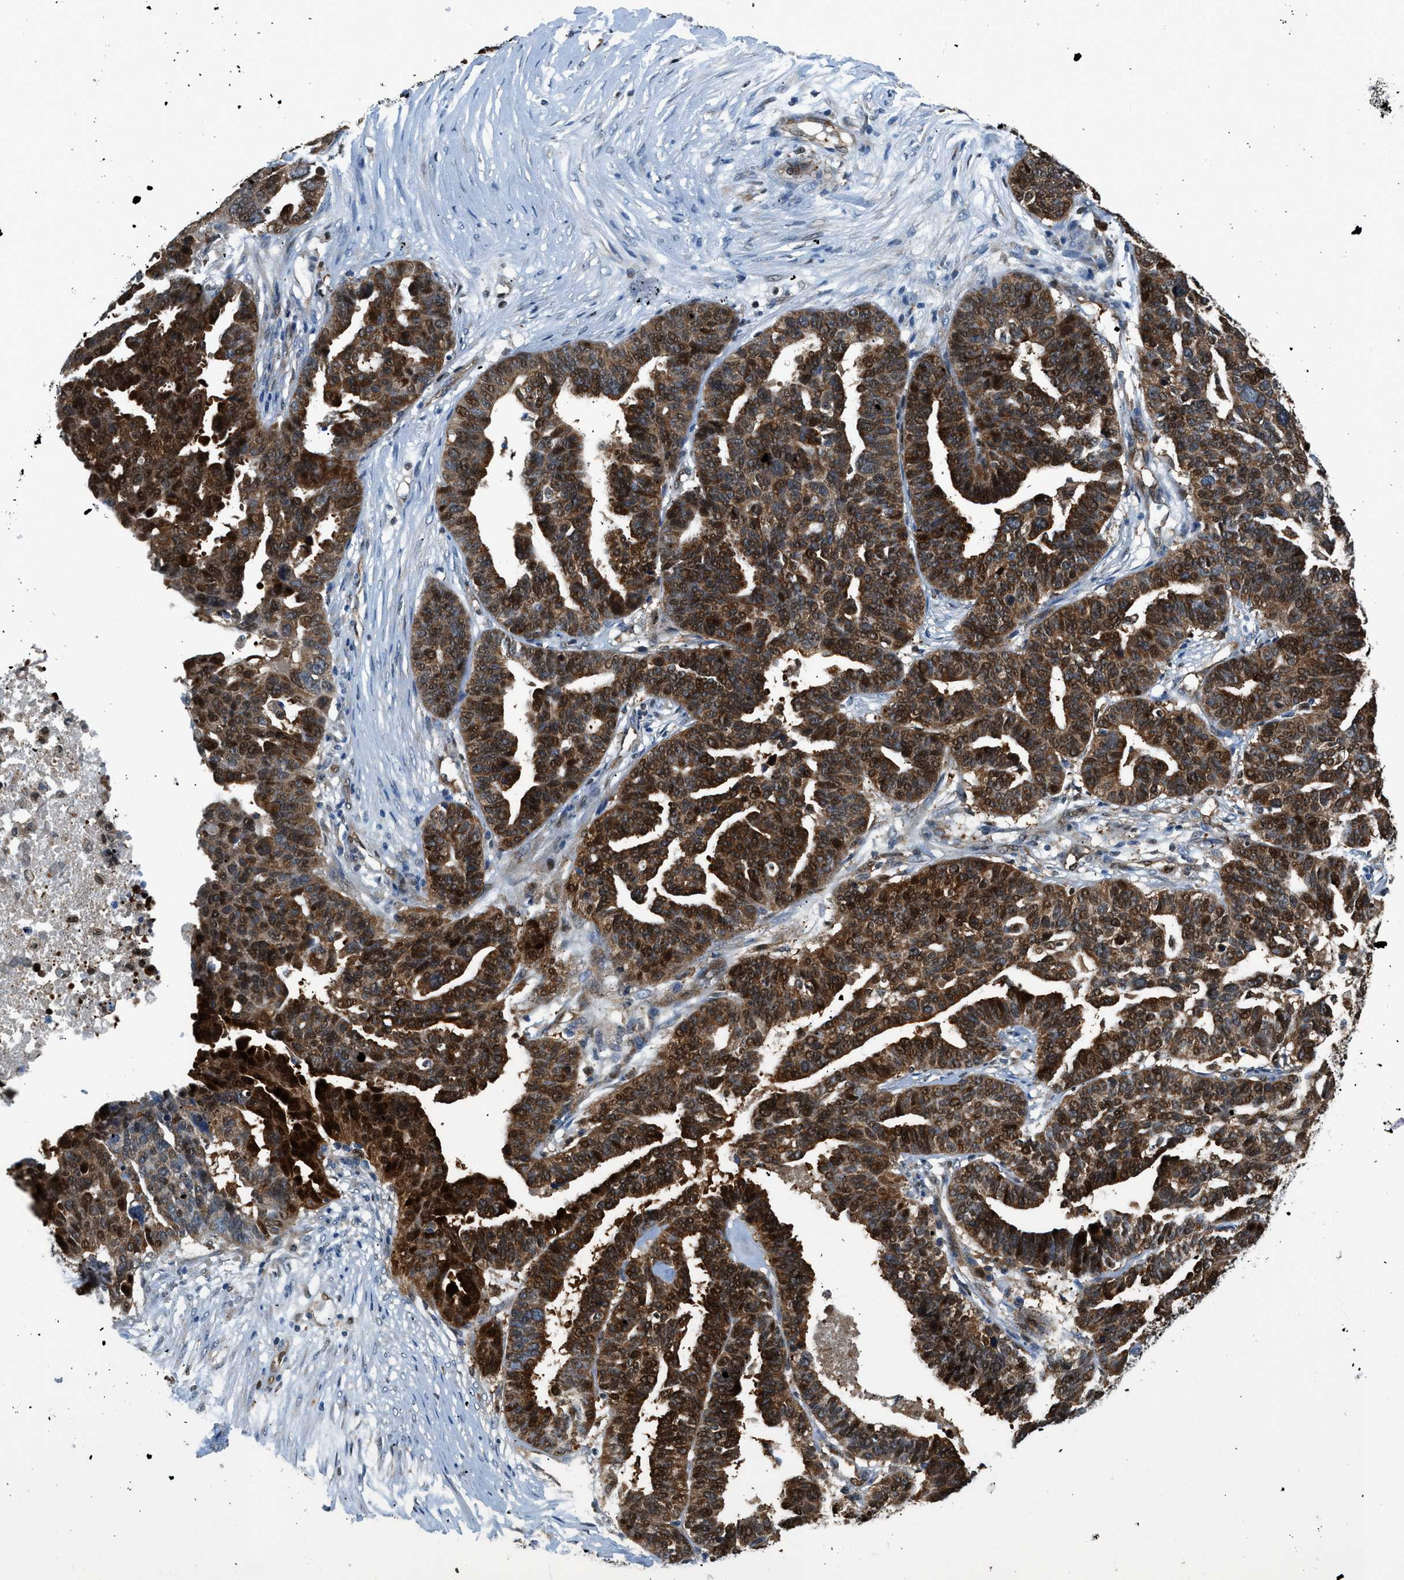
{"staining": {"intensity": "strong", "quantity": ">75%", "location": "cytoplasmic/membranous,nuclear"}, "tissue": "ovarian cancer", "cell_type": "Tumor cells", "image_type": "cancer", "snomed": [{"axis": "morphology", "description": "Cystadenocarcinoma, serous, NOS"}, {"axis": "topography", "description": "Ovary"}], "caption": "This micrograph shows ovarian cancer stained with immunohistochemistry (IHC) to label a protein in brown. The cytoplasmic/membranous and nuclear of tumor cells show strong positivity for the protein. Nuclei are counter-stained blue.", "gene": "YWHAE", "patient": {"sex": "female", "age": 59}}